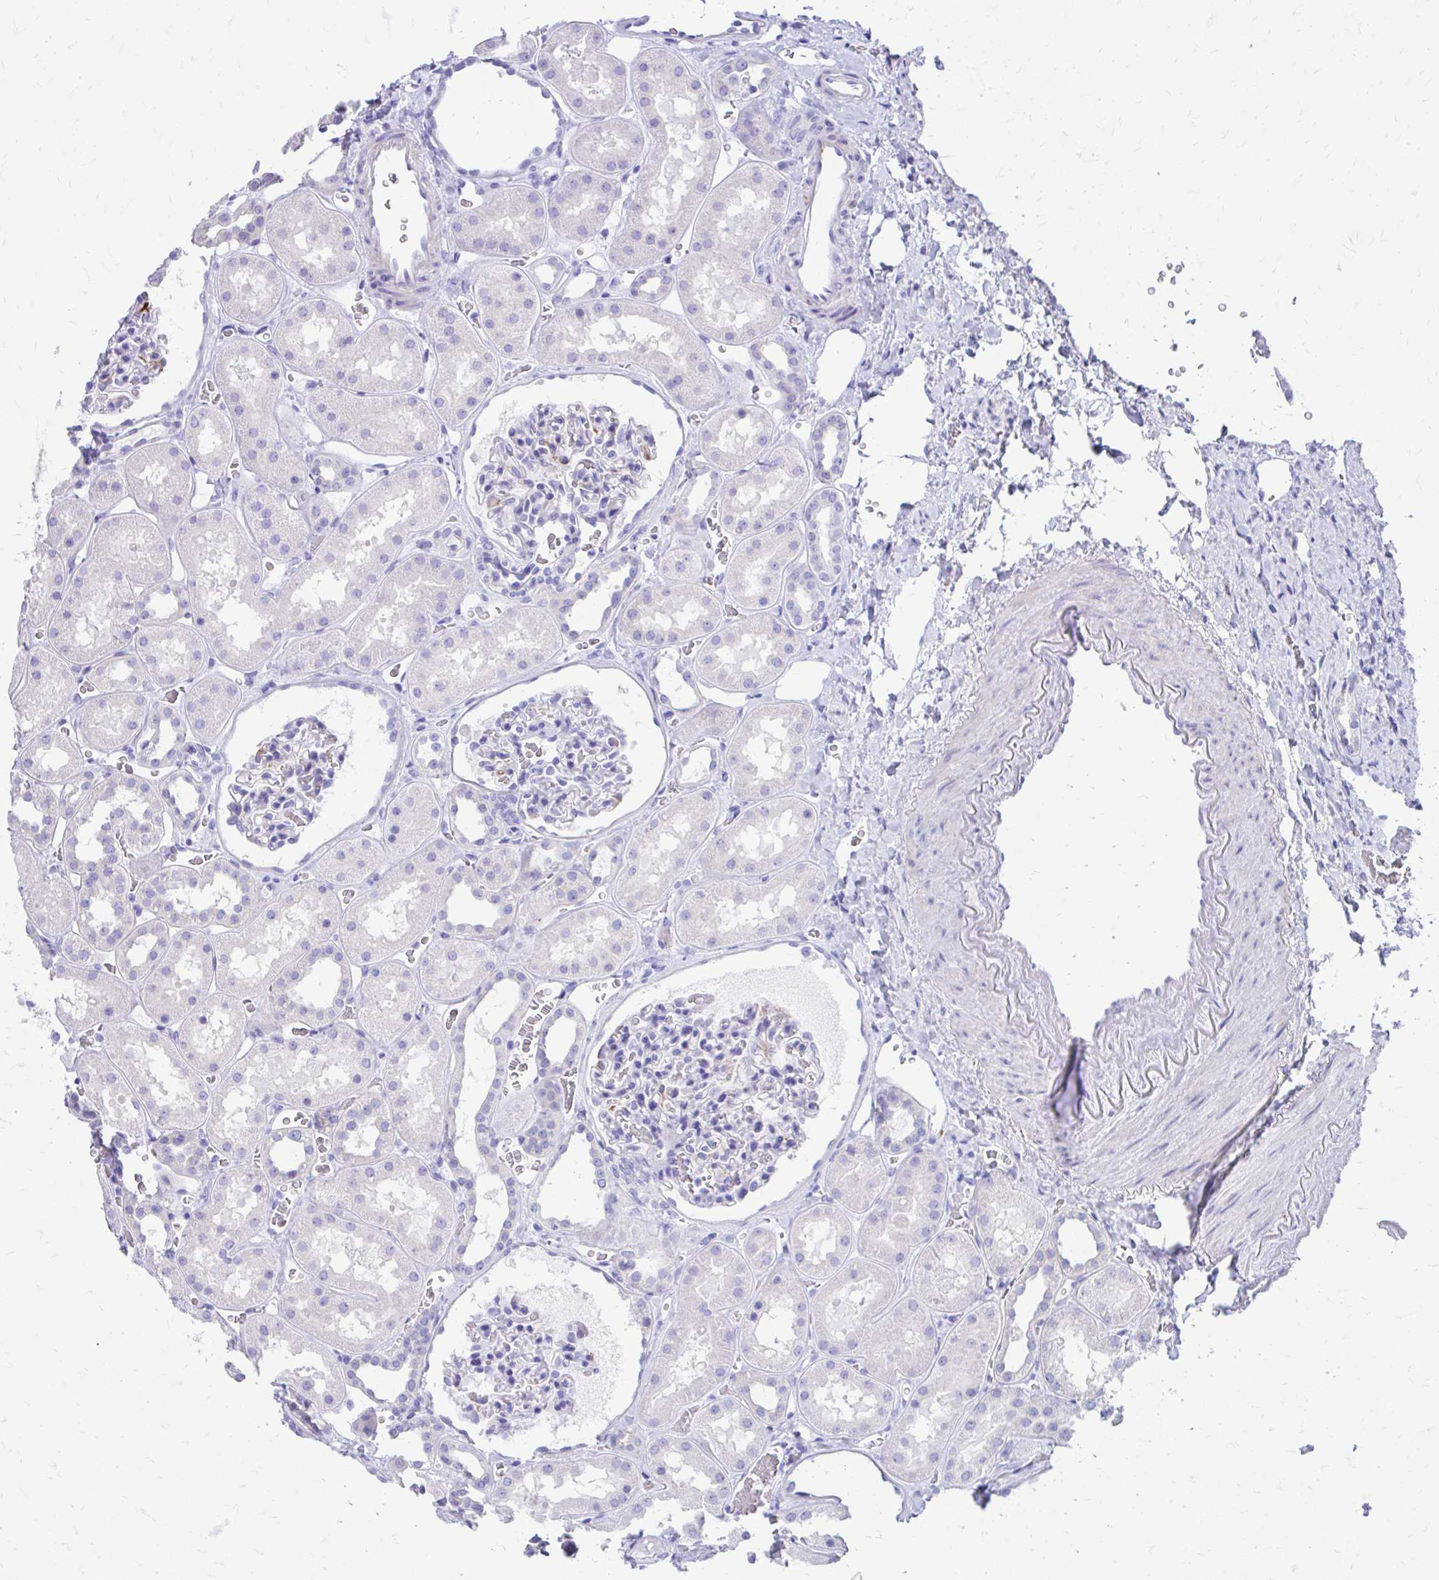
{"staining": {"intensity": "negative", "quantity": "none", "location": "none"}, "tissue": "kidney", "cell_type": "Cells in glomeruli", "image_type": "normal", "snomed": [{"axis": "morphology", "description": "Normal tissue, NOS"}, {"axis": "topography", "description": "Kidney"}], "caption": "Immunohistochemistry of normal kidney exhibits no expression in cells in glomeruli.", "gene": "ZNF699", "patient": {"sex": "female", "age": 41}}